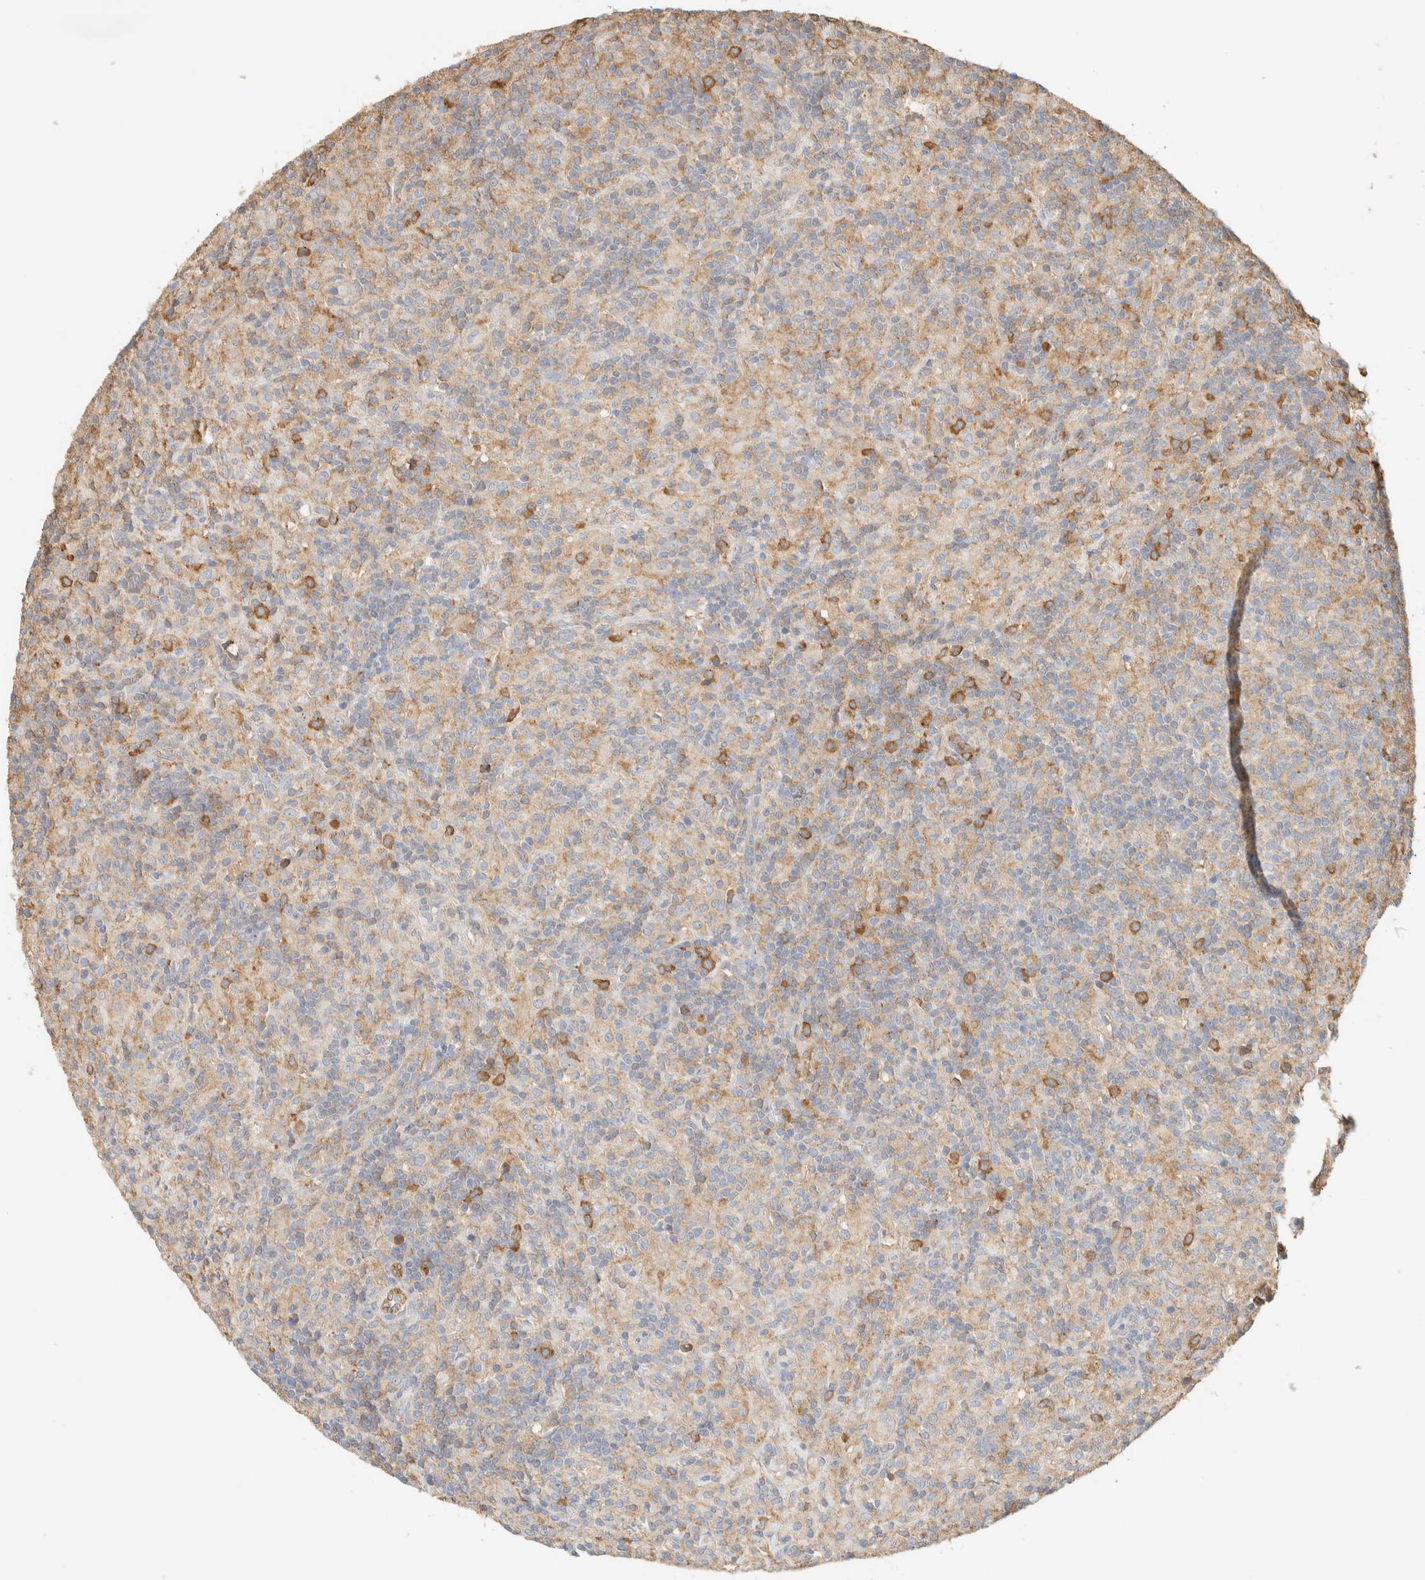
{"staining": {"intensity": "weak", "quantity": "<25%", "location": "cytoplasmic/membranous"}, "tissue": "lymphoma", "cell_type": "Tumor cells", "image_type": "cancer", "snomed": [{"axis": "morphology", "description": "Hodgkin's disease, NOS"}, {"axis": "topography", "description": "Lymph node"}], "caption": "Immunohistochemistry (IHC) histopathology image of neoplastic tissue: human lymphoma stained with DAB (3,3'-diaminobenzidine) shows no significant protein staining in tumor cells. (DAB immunohistochemistry visualized using brightfield microscopy, high magnification).", "gene": "TBC1D8B", "patient": {"sex": "male", "age": 70}}